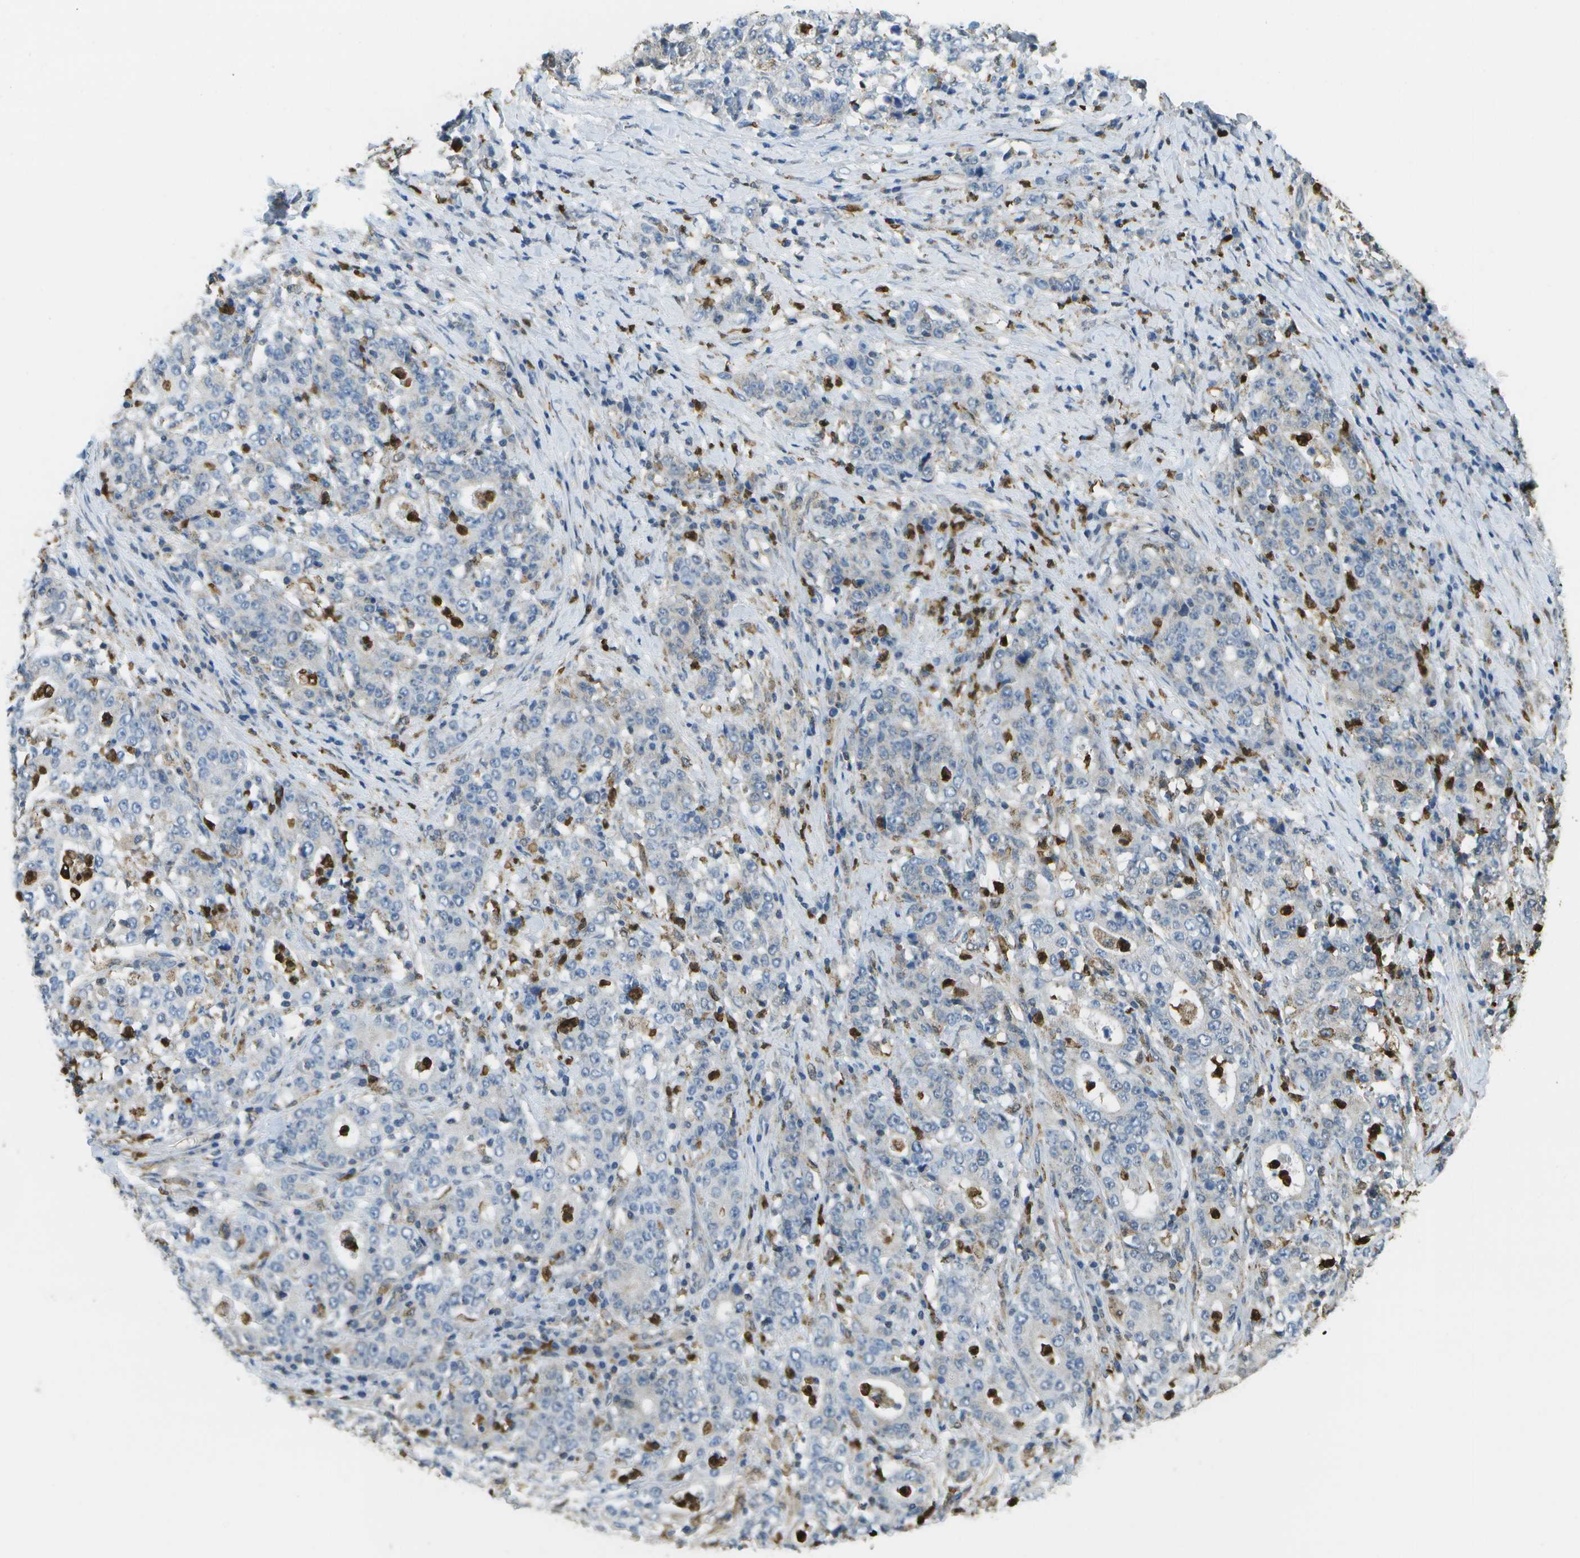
{"staining": {"intensity": "negative", "quantity": "none", "location": "none"}, "tissue": "stomach cancer", "cell_type": "Tumor cells", "image_type": "cancer", "snomed": [{"axis": "morphology", "description": "Normal tissue, NOS"}, {"axis": "morphology", "description": "Adenocarcinoma, NOS"}, {"axis": "topography", "description": "Stomach, upper"}, {"axis": "topography", "description": "Stomach"}], "caption": "Immunohistochemistry photomicrograph of neoplastic tissue: human stomach adenocarcinoma stained with DAB reveals no significant protein staining in tumor cells.", "gene": "CACHD1", "patient": {"sex": "male", "age": 59}}